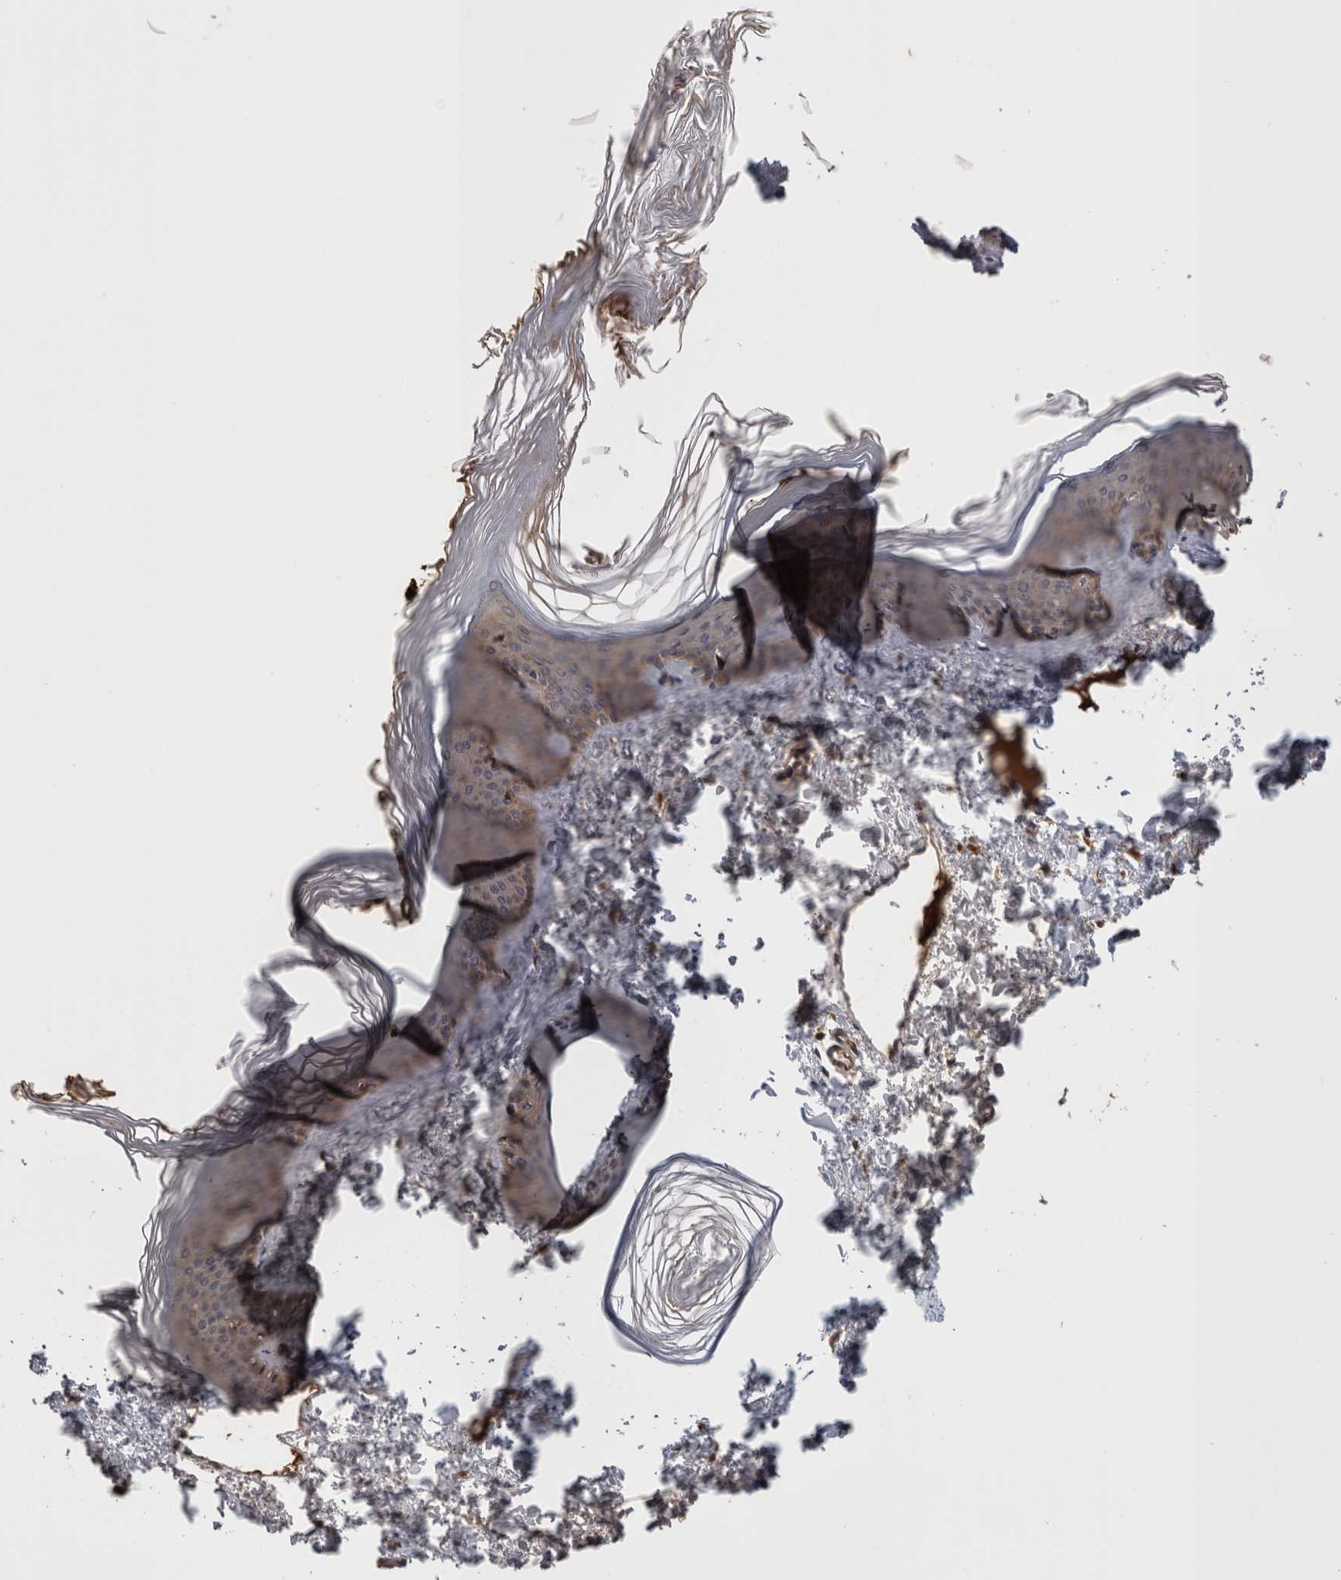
{"staining": {"intensity": "negative", "quantity": "none", "location": "none"}, "tissue": "skin", "cell_type": "Fibroblasts", "image_type": "normal", "snomed": [{"axis": "morphology", "description": "Normal tissue, NOS"}, {"axis": "topography", "description": "Skin"}], "caption": "This histopathology image is of unremarkable skin stained with IHC to label a protein in brown with the nuclei are counter-stained blue. There is no expression in fibroblasts.", "gene": "STC1", "patient": {"sex": "female", "age": 27}}